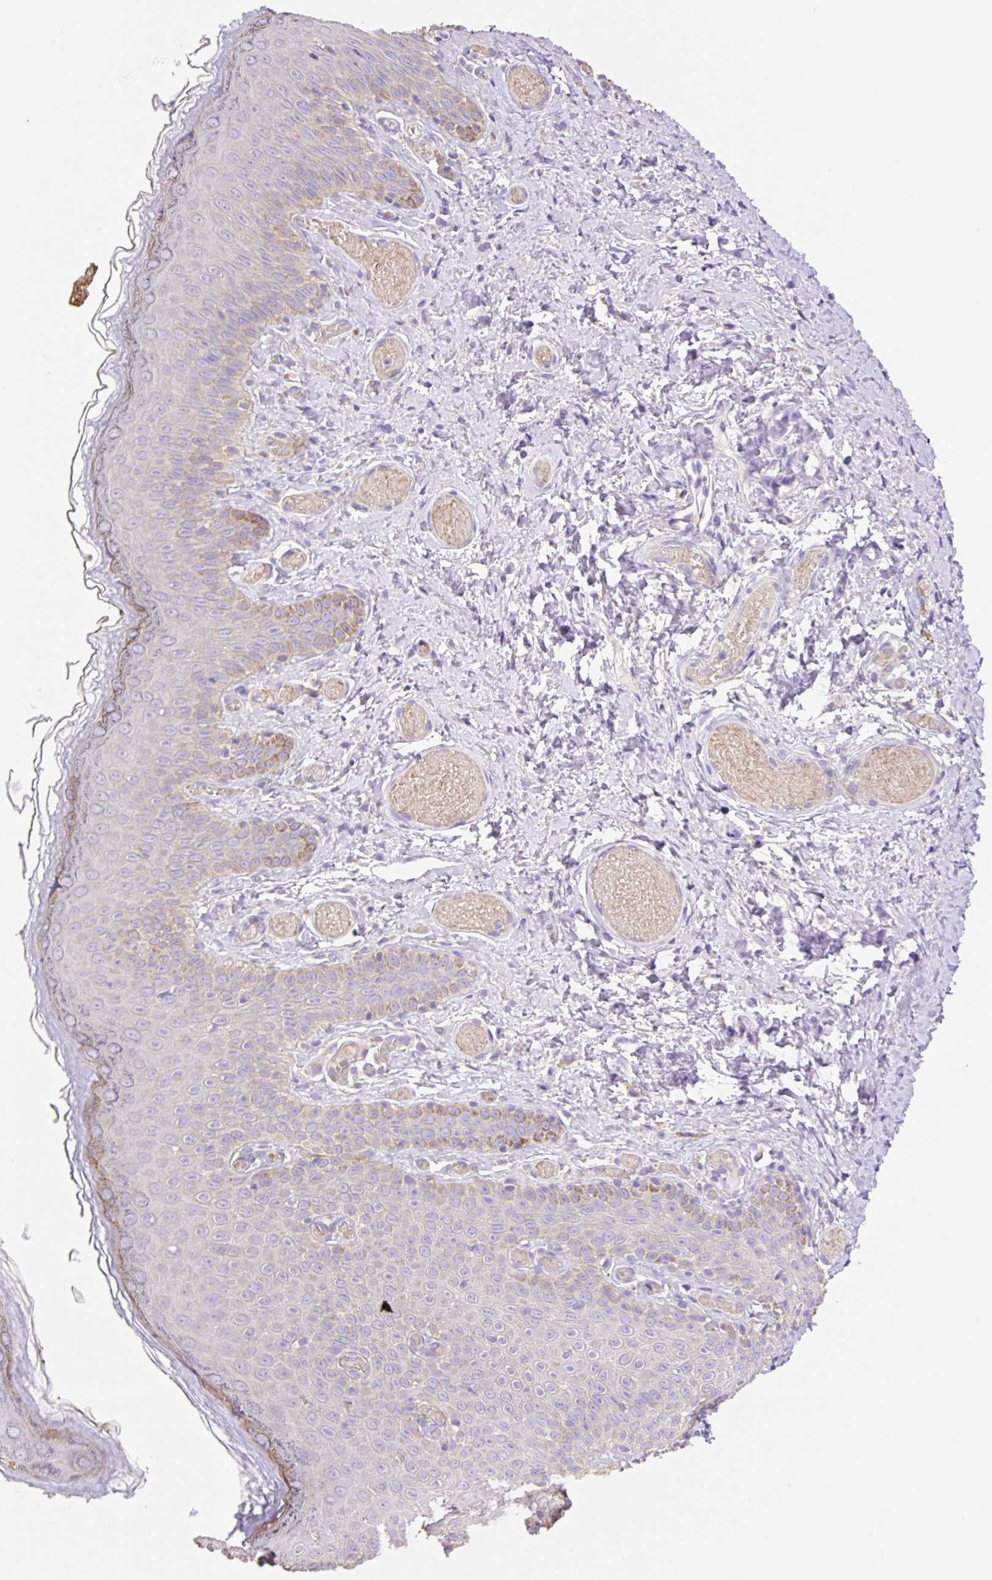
{"staining": {"intensity": "weak", "quantity": "25%-75%", "location": "cytoplasmic/membranous"}, "tissue": "skin", "cell_type": "Epidermal cells", "image_type": "normal", "snomed": [{"axis": "morphology", "description": "Normal tissue, NOS"}, {"axis": "topography", "description": "Anal"}], "caption": "IHC (DAB) staining of normal human skin shows weak cytoplasmic/membranous protein staining in about 25%-75% of epidermal cells. (brown staining indicates protein expression, while blue staining denotes nuclei).", "gene": "COPZ2", "patient": {"sex": "female", "age": 40}}